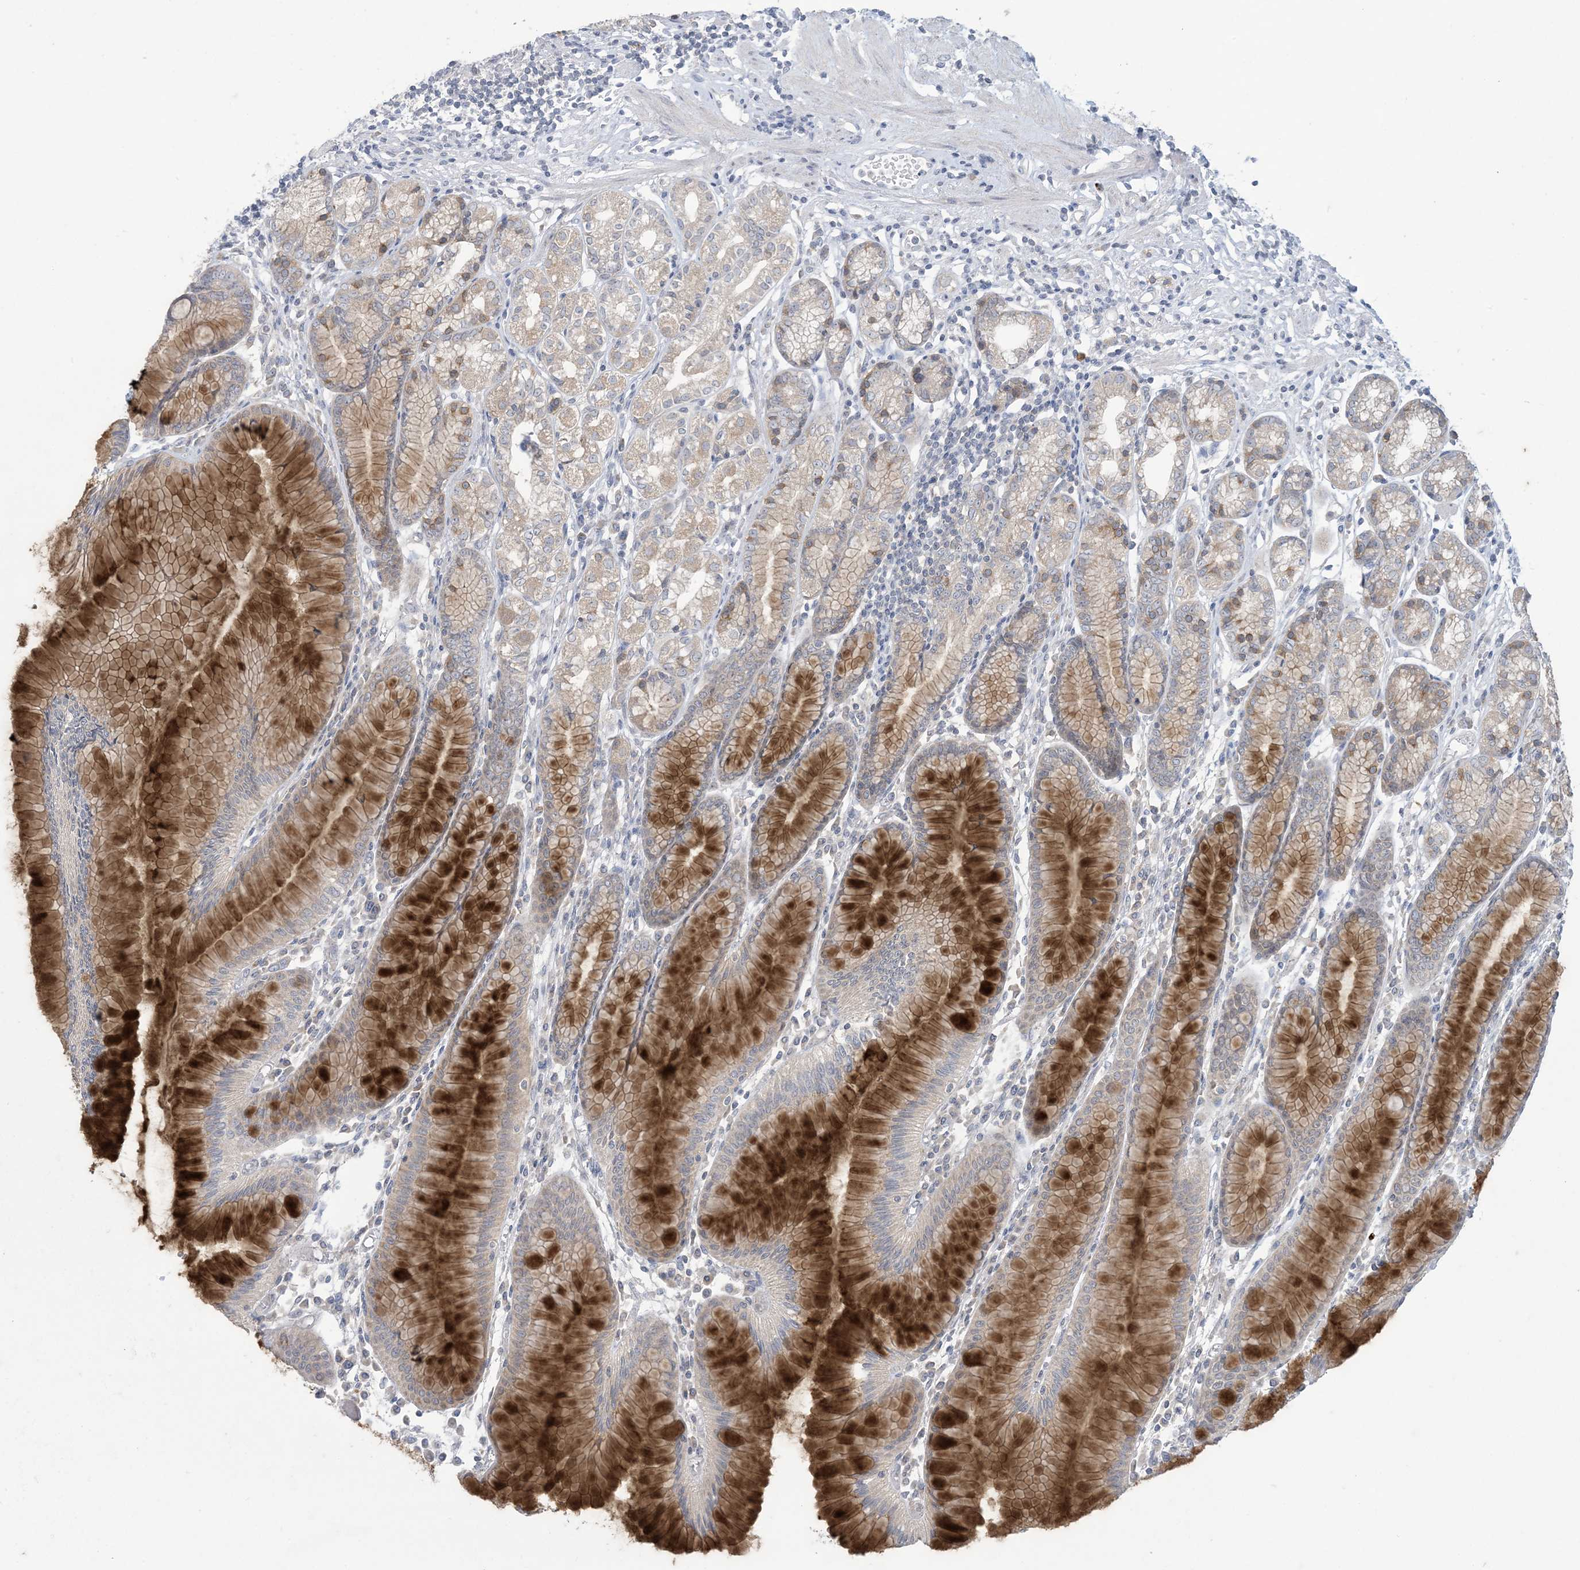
{"staining": {"intensity": "strong", "quantity": "25%-75%", "location": "cytoplasmic/membranous"}, "tissue": "stomach", "cell_type": "Glandular cells", "image_type": "normal", "snomed": [{"axis": "morphology", "description": "Normal tissue, NOS"}, {"axis": "topography", "description": "Stomach"}], "caption": "Brown immunohistochemical staining in unremarkable stomach demonstrates strong cytoplasmic/membranous expression in approximately 25%-75% of glandular cells. (Brightfield microscopy of DAB IHC at high magnification).", "gene": "KIF3A", "patient": {"sex": "female", "age": 57}}